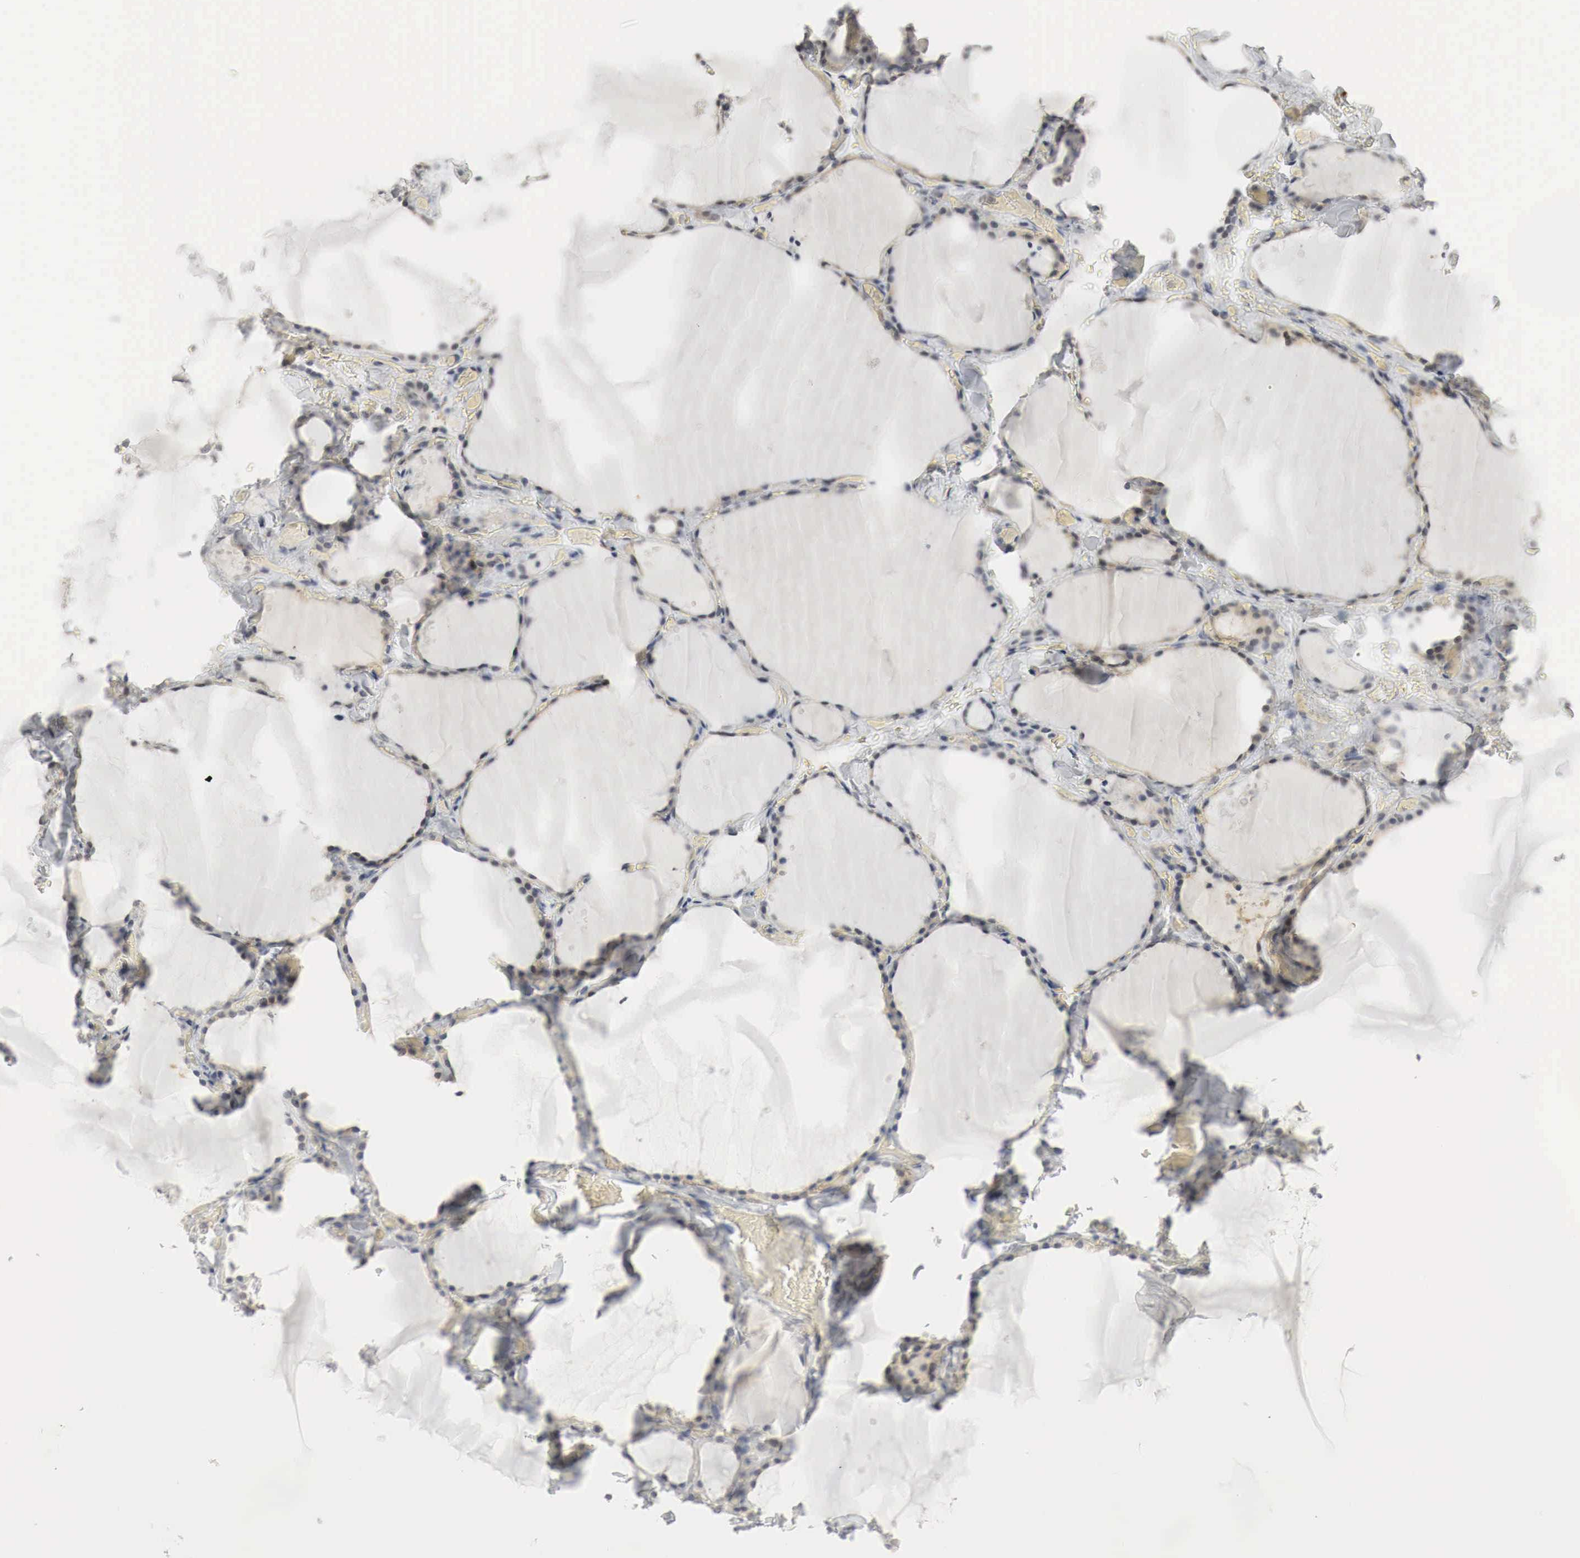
{"staining": {"intensity": "weak", "quantity": "<25%", "location": "cytoplasmic/membranous,nuclear"}, "tissue": "thyroid gland", "cell_type": "Glandular cells", "image_type": "normal", "snomed": [{"axis": "morphology", "description": "Normal tissue, NOS"}, {"axis": "topography", "description": "Thyroid gland"}], "caption": "Immunohistochemical staining of benign human thyroid gland exhibits no significant expression in glandular cells. (IHC, brightfield microscopy, high magnification).", "gene": "MYC", "patient": {"sex": "male", "age": 34}}